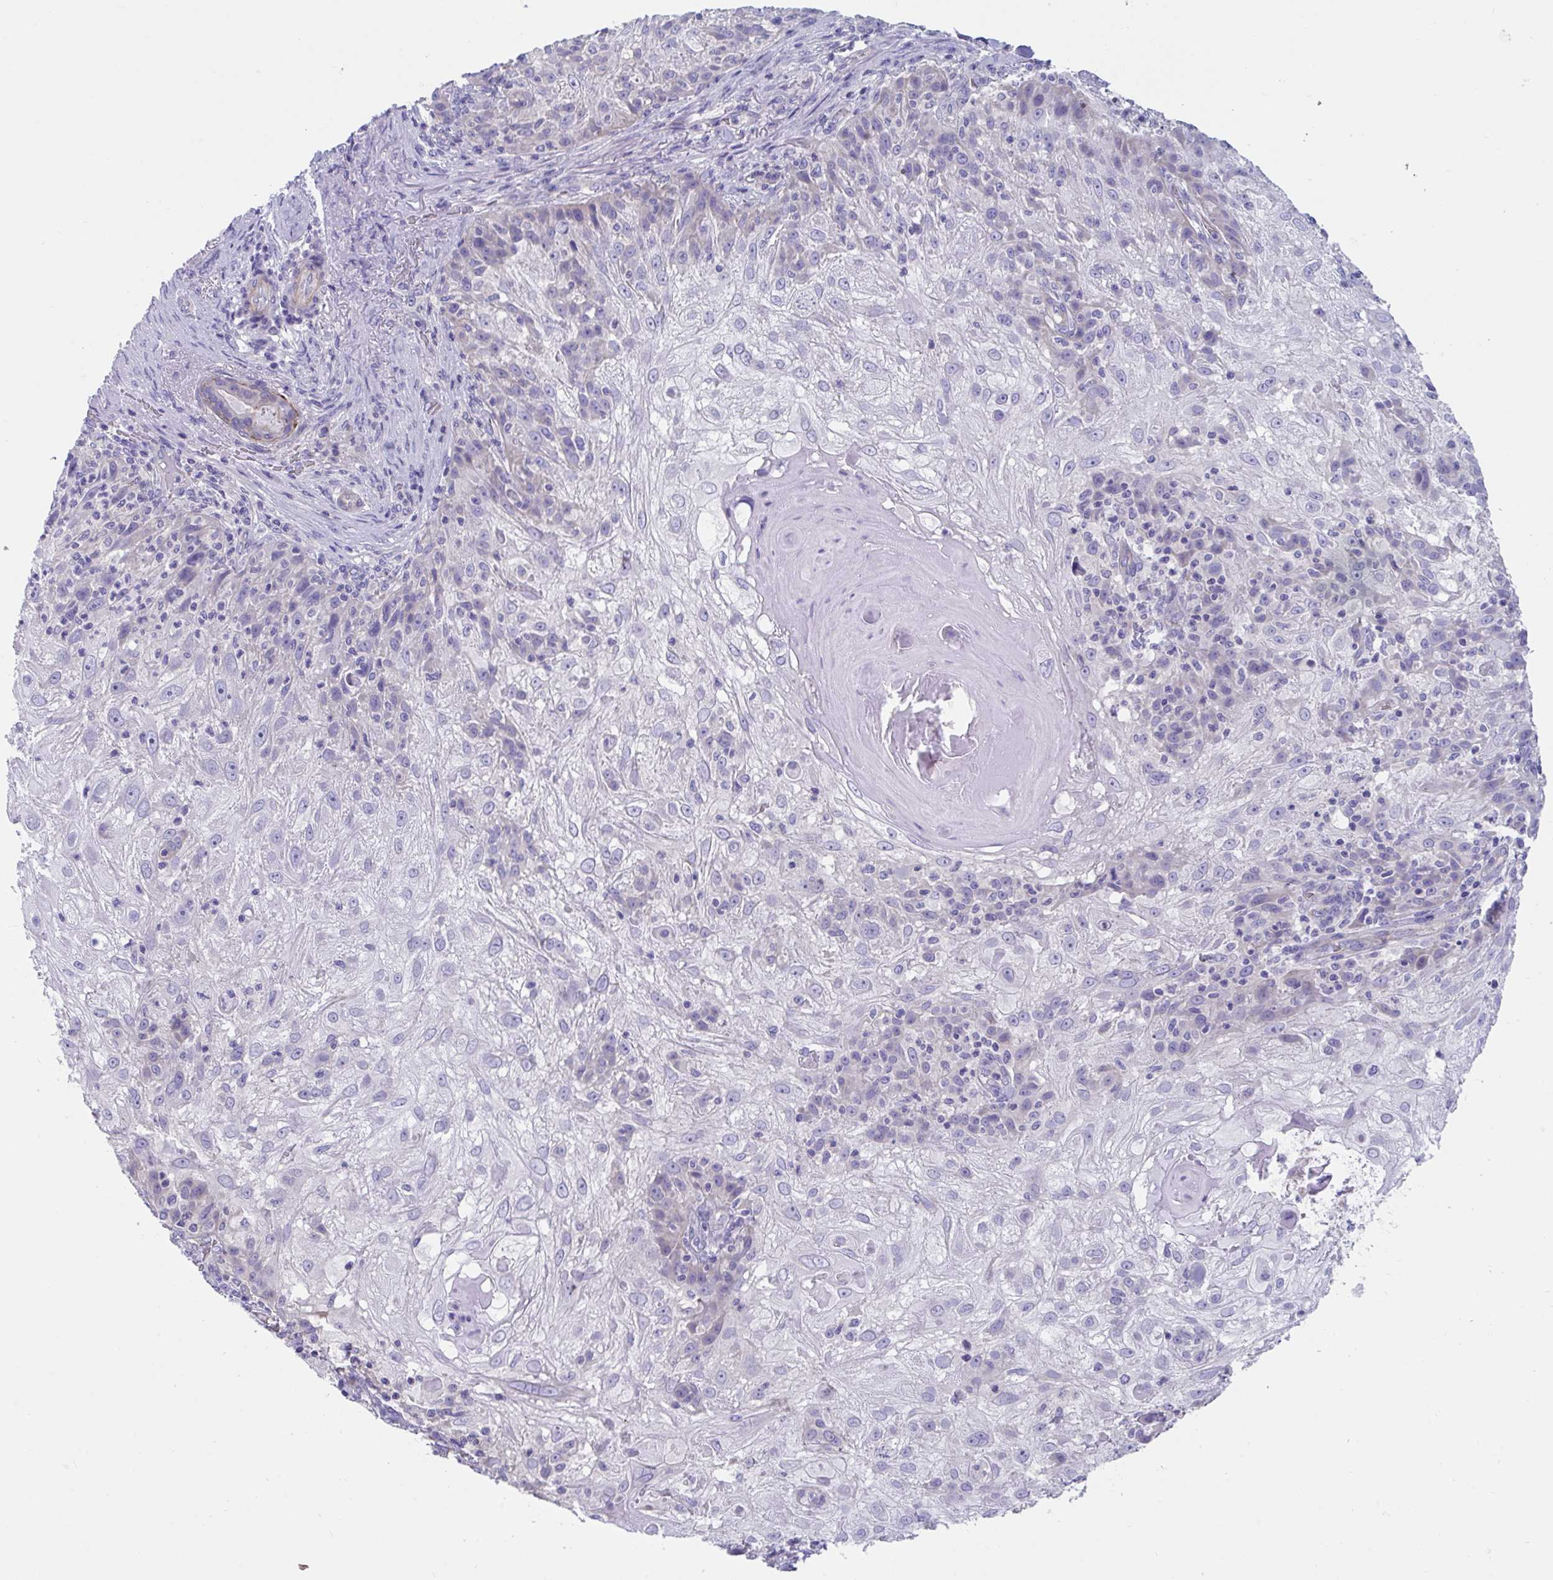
{"staining": {"intensity": "negative", "quantity": "none", "location": "none"}, "tissue": "skin cancer", "cell_type": "Tumor cells", "image_type": "cancer", "snomed": [{"axis": "morphology", "description": "Normal tissue, NOS"}, {"axis": "morphology", "description": "Squamous cell carcinoma, NOS"}, {"axis": "topography", "description": "Skin"}], "caption": "Immunohistochemistry histopathology image of neoplastic tissue: human skin cancer (squamous cell carcinoma) stained with DAB exhibits no significant protein staining in tumor cells.", "gene": "TTC30B", "patient": {"sex": "female", "age": 83}}